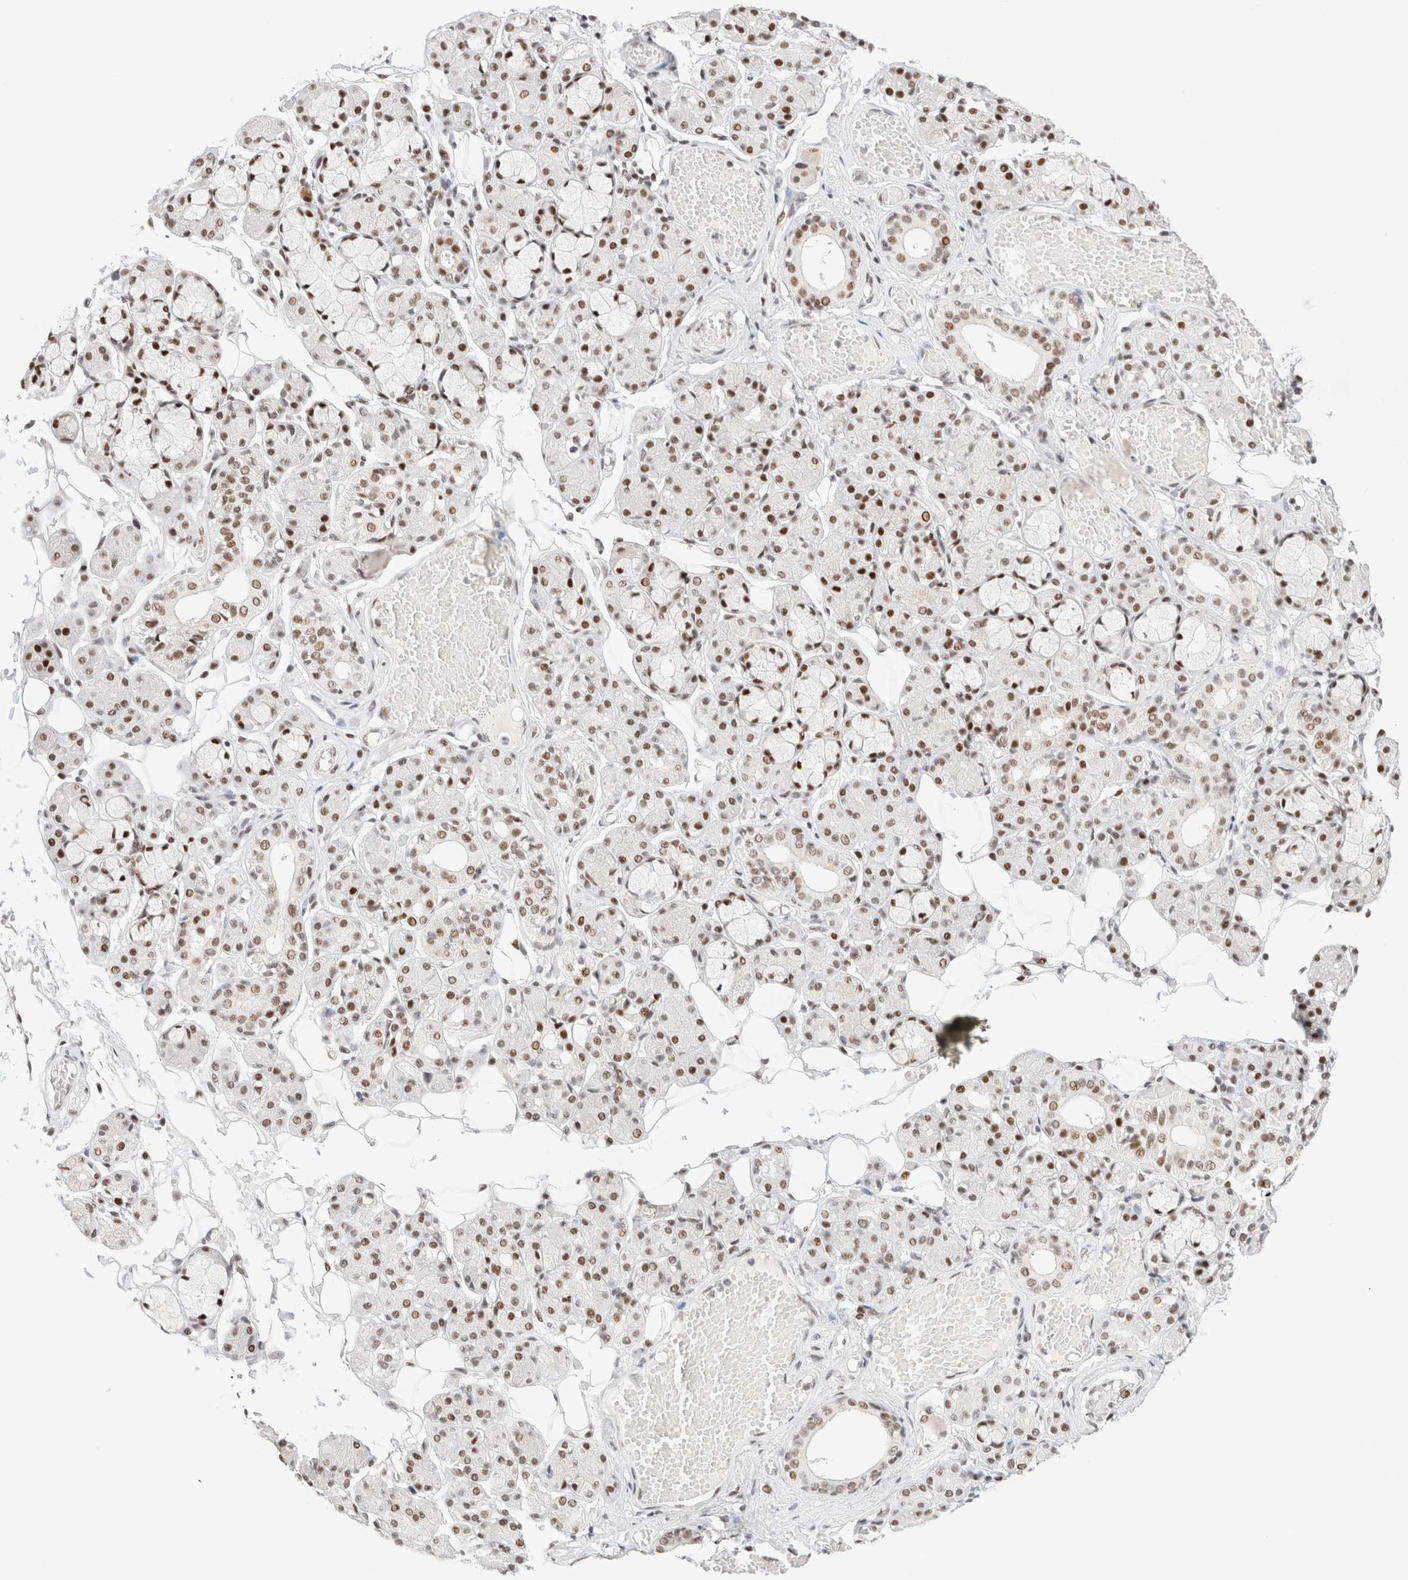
{"staining": {"intensity": "moderate", "quantity": ">75%", "location": "nuclear"}, "tissue": "salivary gland", "cell_type": "Glandular cells", "image_type": "normal", "snomed": [{"axis": "morphology", "description": "Normal tissue, NOS"}, {"axis": "topography", "description": "Salivary gland"}], "caption": "Glandular cells demonstrate moderate nuclear positivity in about >75% of cells in benign salivary gland. Using DAB (brown) and hematoxylin (blue) stains, captured at high magnification using brightfield microscopy.", "gene": "ZNF282", "patient": {"sex": "male", "age": 63}}